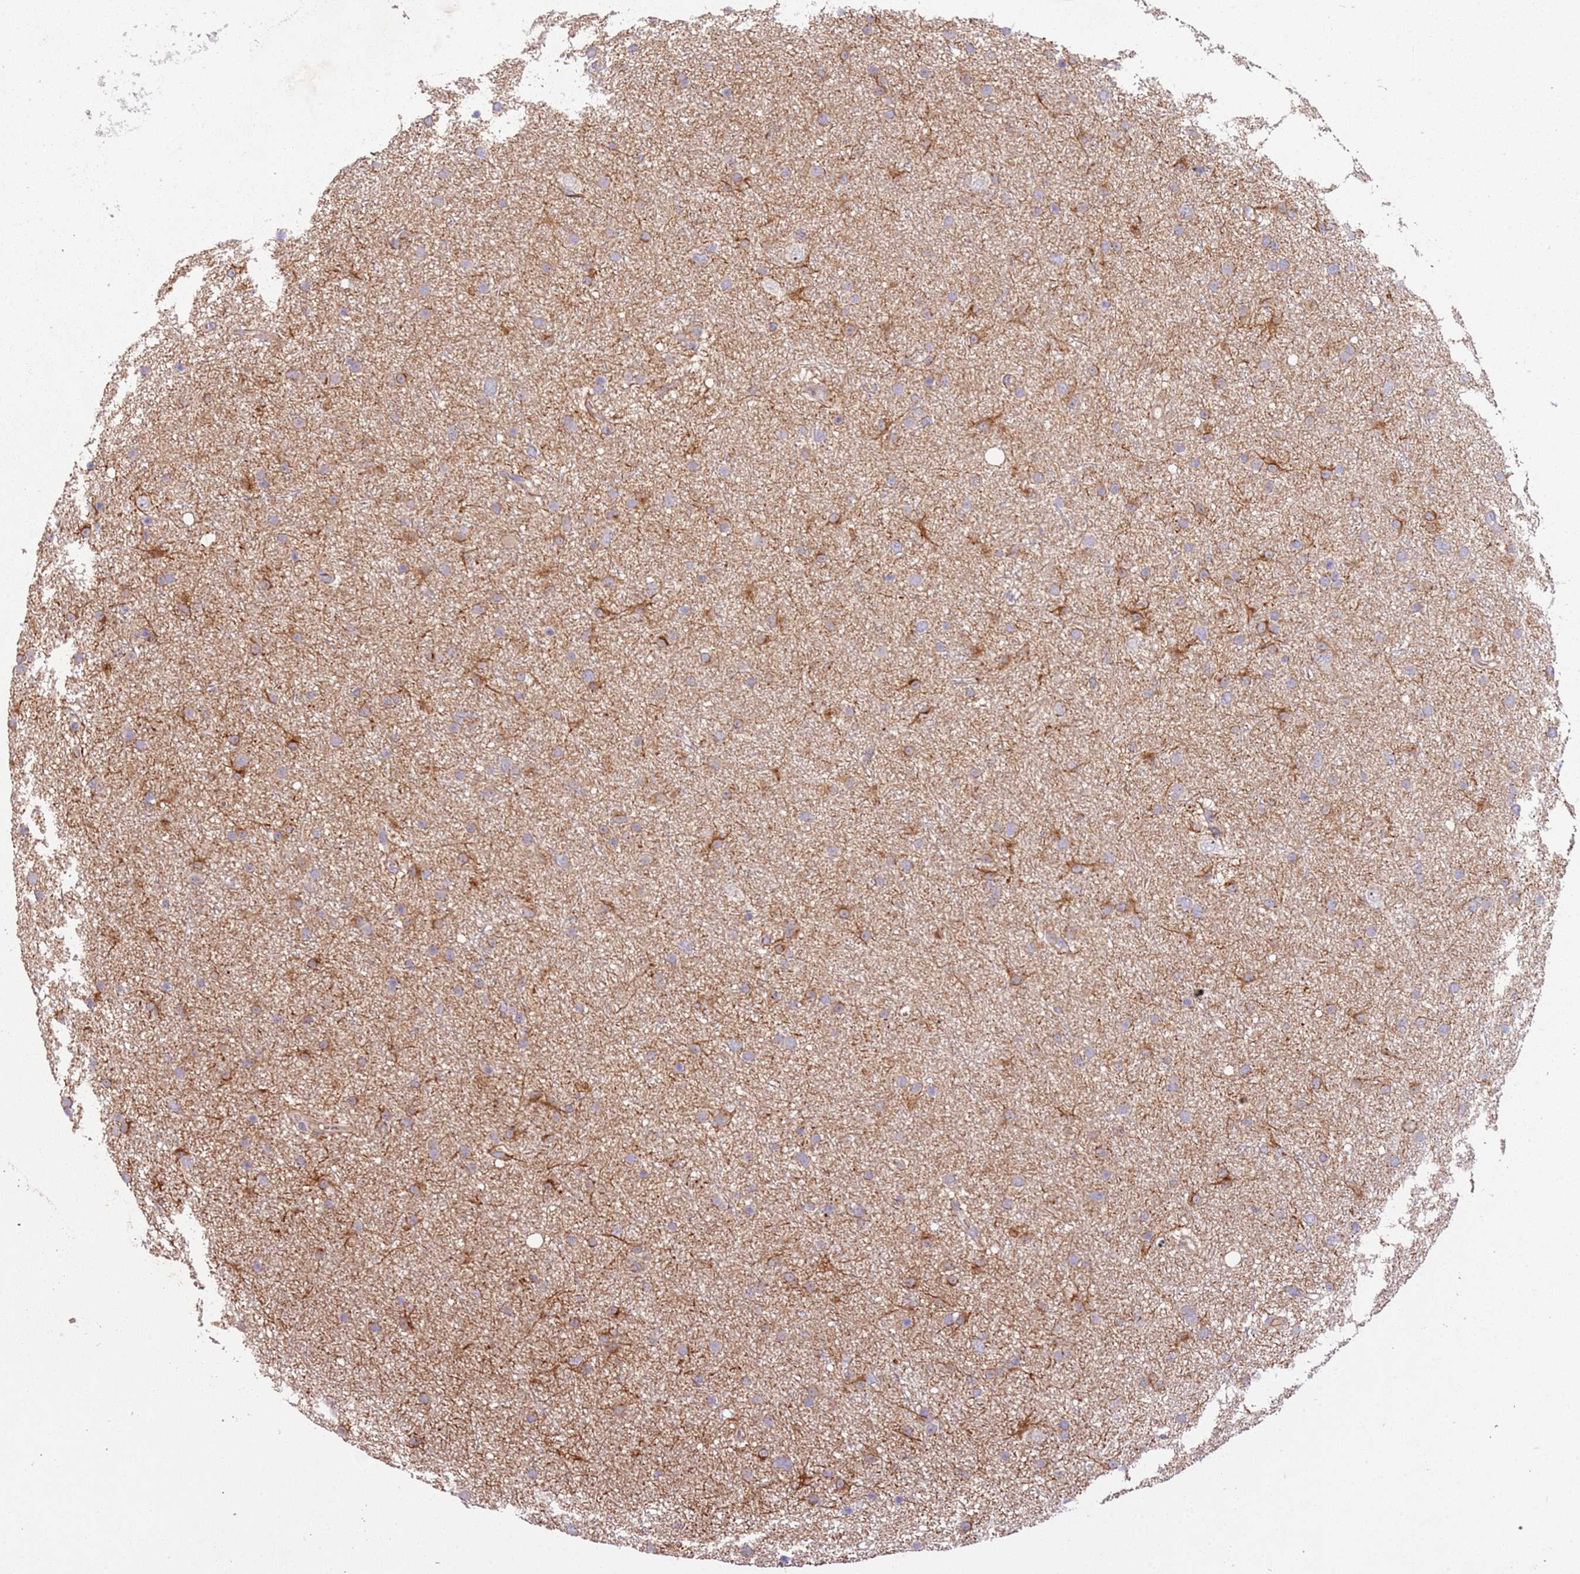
{"staining": {"intensity": "moderate", "quantity": "<25%", "location": "cytoplasmic/membranous"}, "tissue": "glioma", "cell_type": "Tumor cells", "image_type": "cancer", "snomed": [{"axis": "morphology", "description": "Glioma, malignant, Low grade"}, {"axis": "topography", "description": "Cerebral cortex"}], "caption": "This micrograph displays immunohistochemistry (IHC) staining of human malignant glioma (low-grade), with low moderate cytoplasmic/membranous positivity in approximately <25% of tumor cells.", "gene": "TRAPPC6B", "patient": {"sex": "female", "age": 39}}